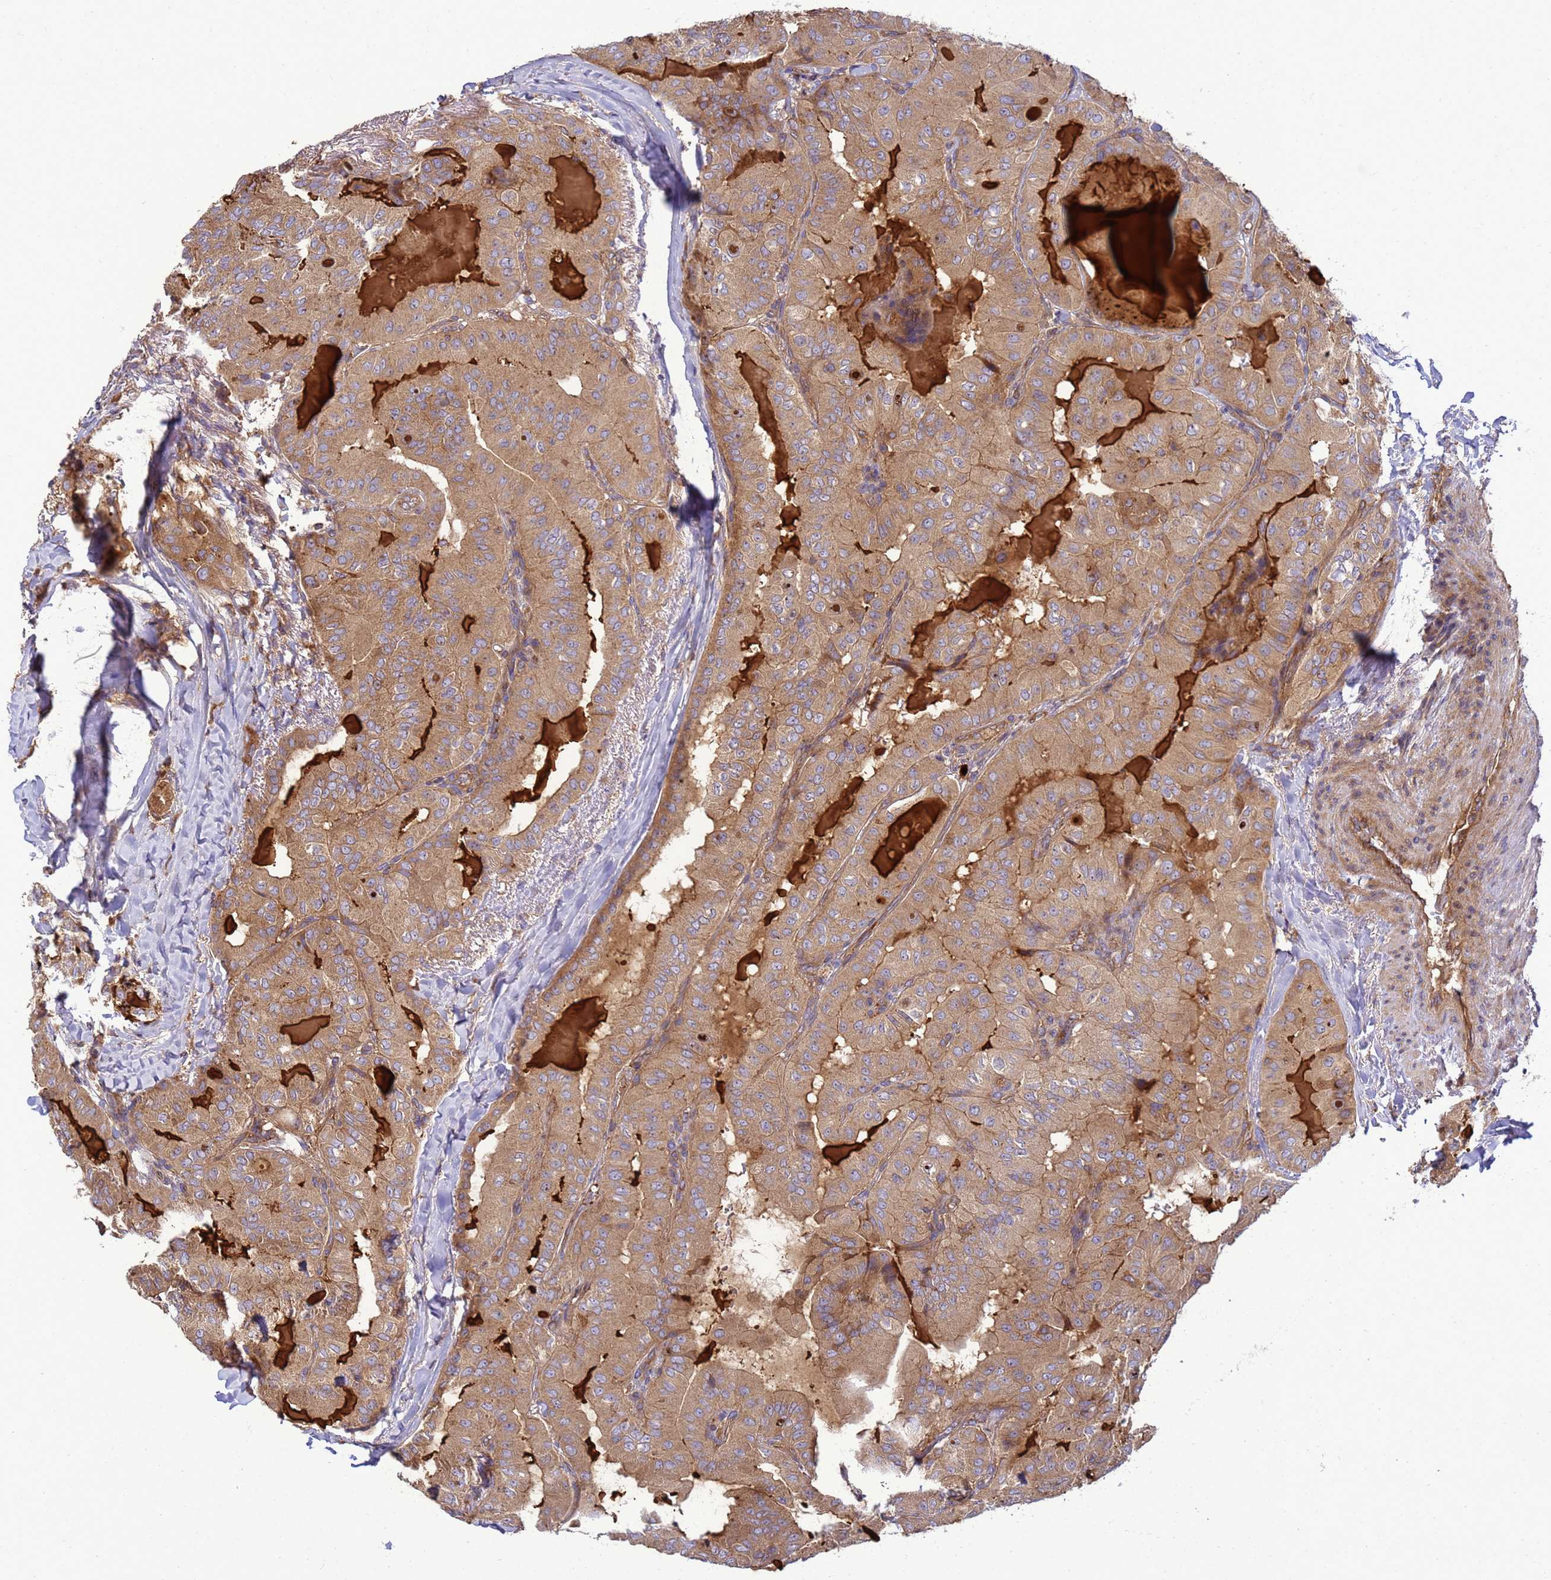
{"staining": {"intensity": "moderate", "quantity": ">75%", "location": "cytoplasmic/membranous"}, "tissue": "thyroid cancer", "cell_type": "Tumor cells", "image_type": "cancer", "snomed": [{"axis": "morphology", "description": "Papillary adenocarcinoma, NOS"}, {"axis": "topography", "description": "Thyroid gland"}], "caption": "Immunohistochemical staining of thyroid cancer demonstrates moderate cytoplasmic/membranous protein expression in about >75% of tumor cells.", "gene": "BECN1", "patient": {"sex": "female", "age": 68}}